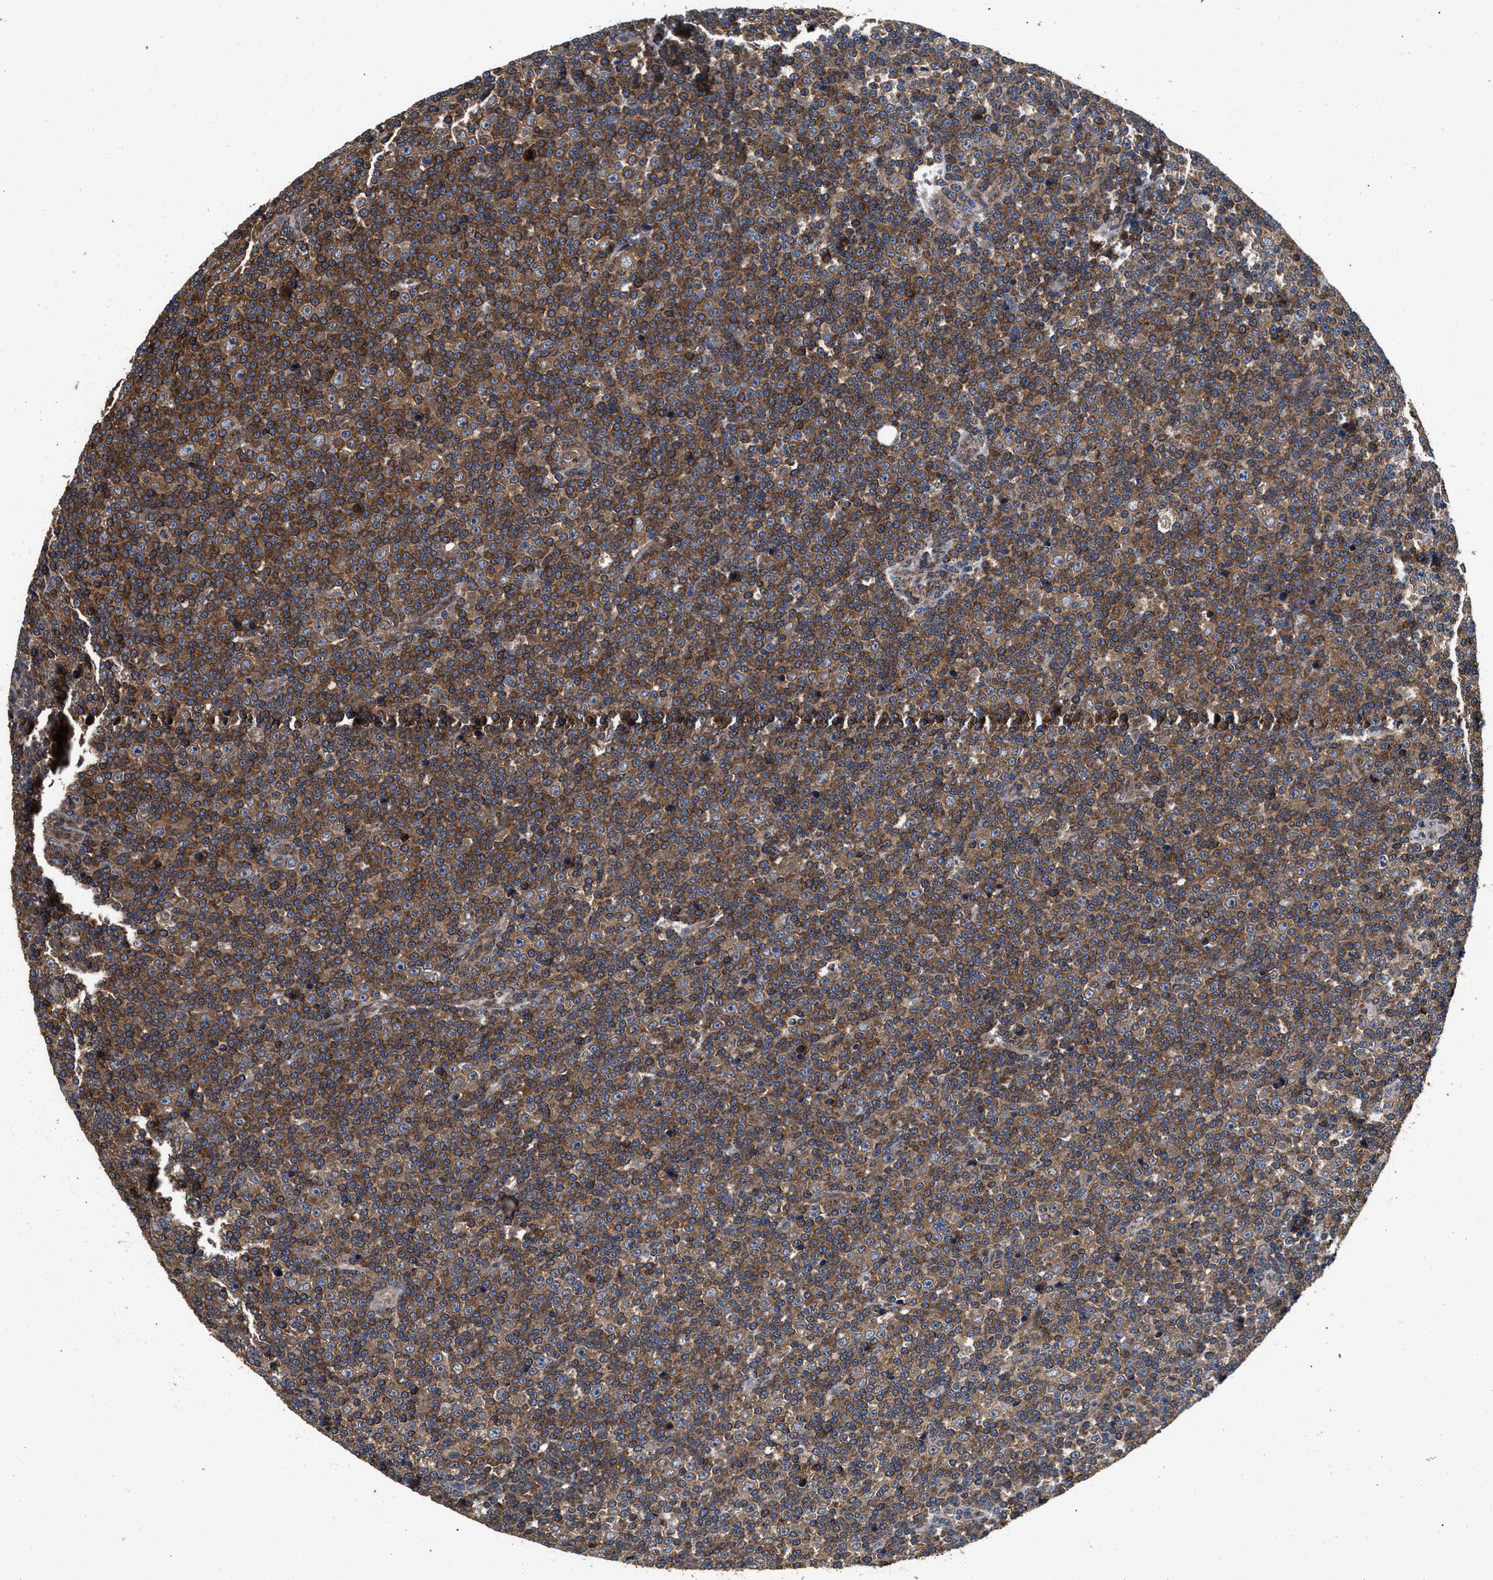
{"staining": {"intensity": "moderate", "quantity": ">75%", "location": "cytoplasmic/membranous"}, "tissue": "lymphoma", "cell_type": "Tumor cells", "image_type": "cancer", "snomed": [{"axis": "morphology", "description": "Malignant lymphoma, non-Hodgkin's type, Low grade"}, {"axis": "topography", "description": "Lymph node"}], "caption": "Immunohistochemical staining of human low-grade malignant lymphoma, non-Hodgkin's type reveals medium levels of moderate cytoplasmic/membranous protein positivity in about >75% of tumor cells.", "gene": "NFKB2", "patient": {"sex": "female", "age": 67}}